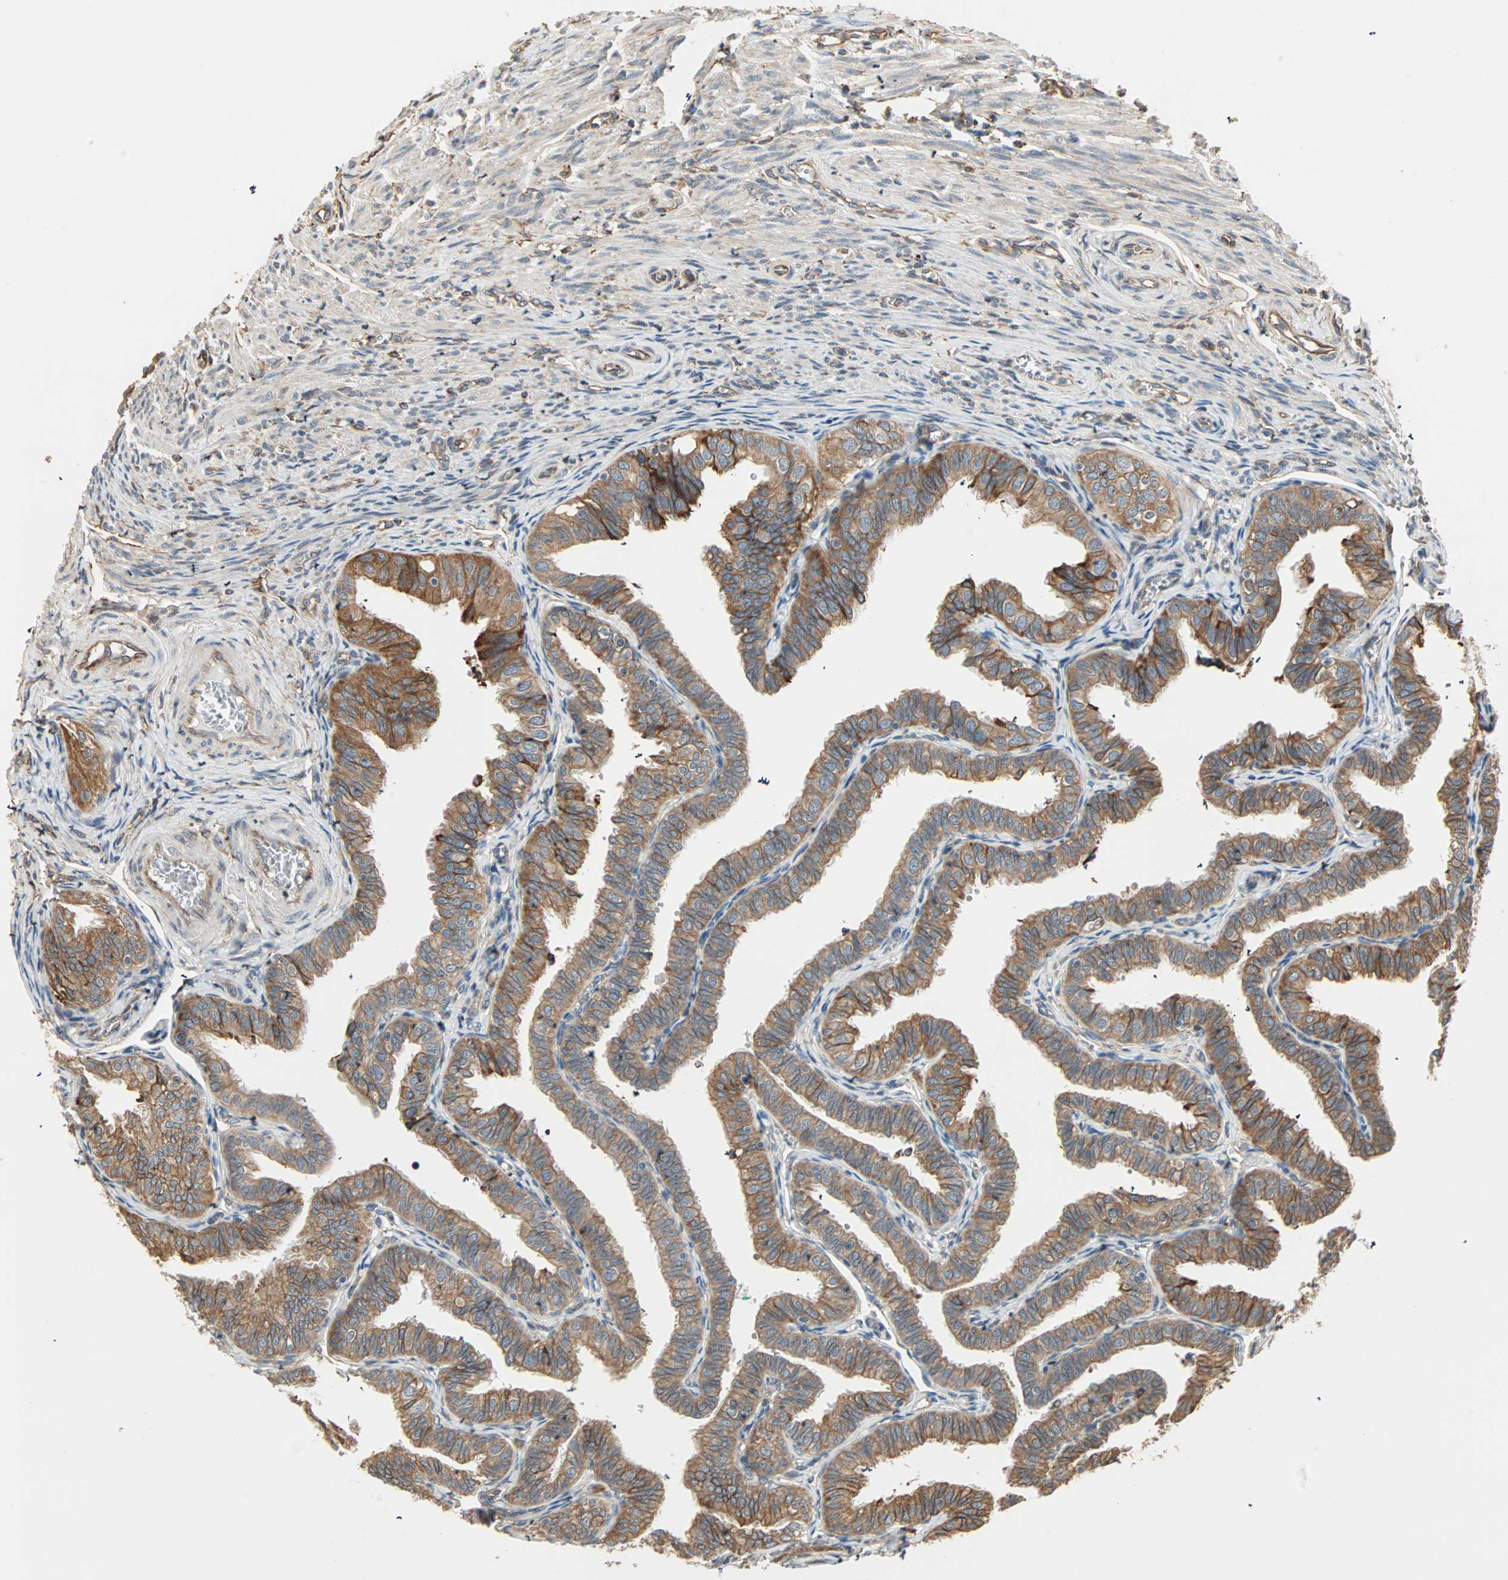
{"staining": {"intensity": "strong", "quantity": ">75%", "location": "cytoplasmic/membranous"}, "tissue": "fallopian tube", "cell_type": "Glandular cells", "image_type": "normal", "snomed": [{"axis": "morphology", "description": "Normal tissue, NOS"}, {"axis": "topography", "description": "Fallopian tube"}], "caption": "An image of human fallopian tube stained for a protein shows strong cytoplasmic/membranous brown staining in glandular cells. Immunohistochemistry (ihc) stains the protein of interest in brown and the nuclei are stained blue.", "gene": "P4HA1", "patient": {"sex": "female", "age": 46}}